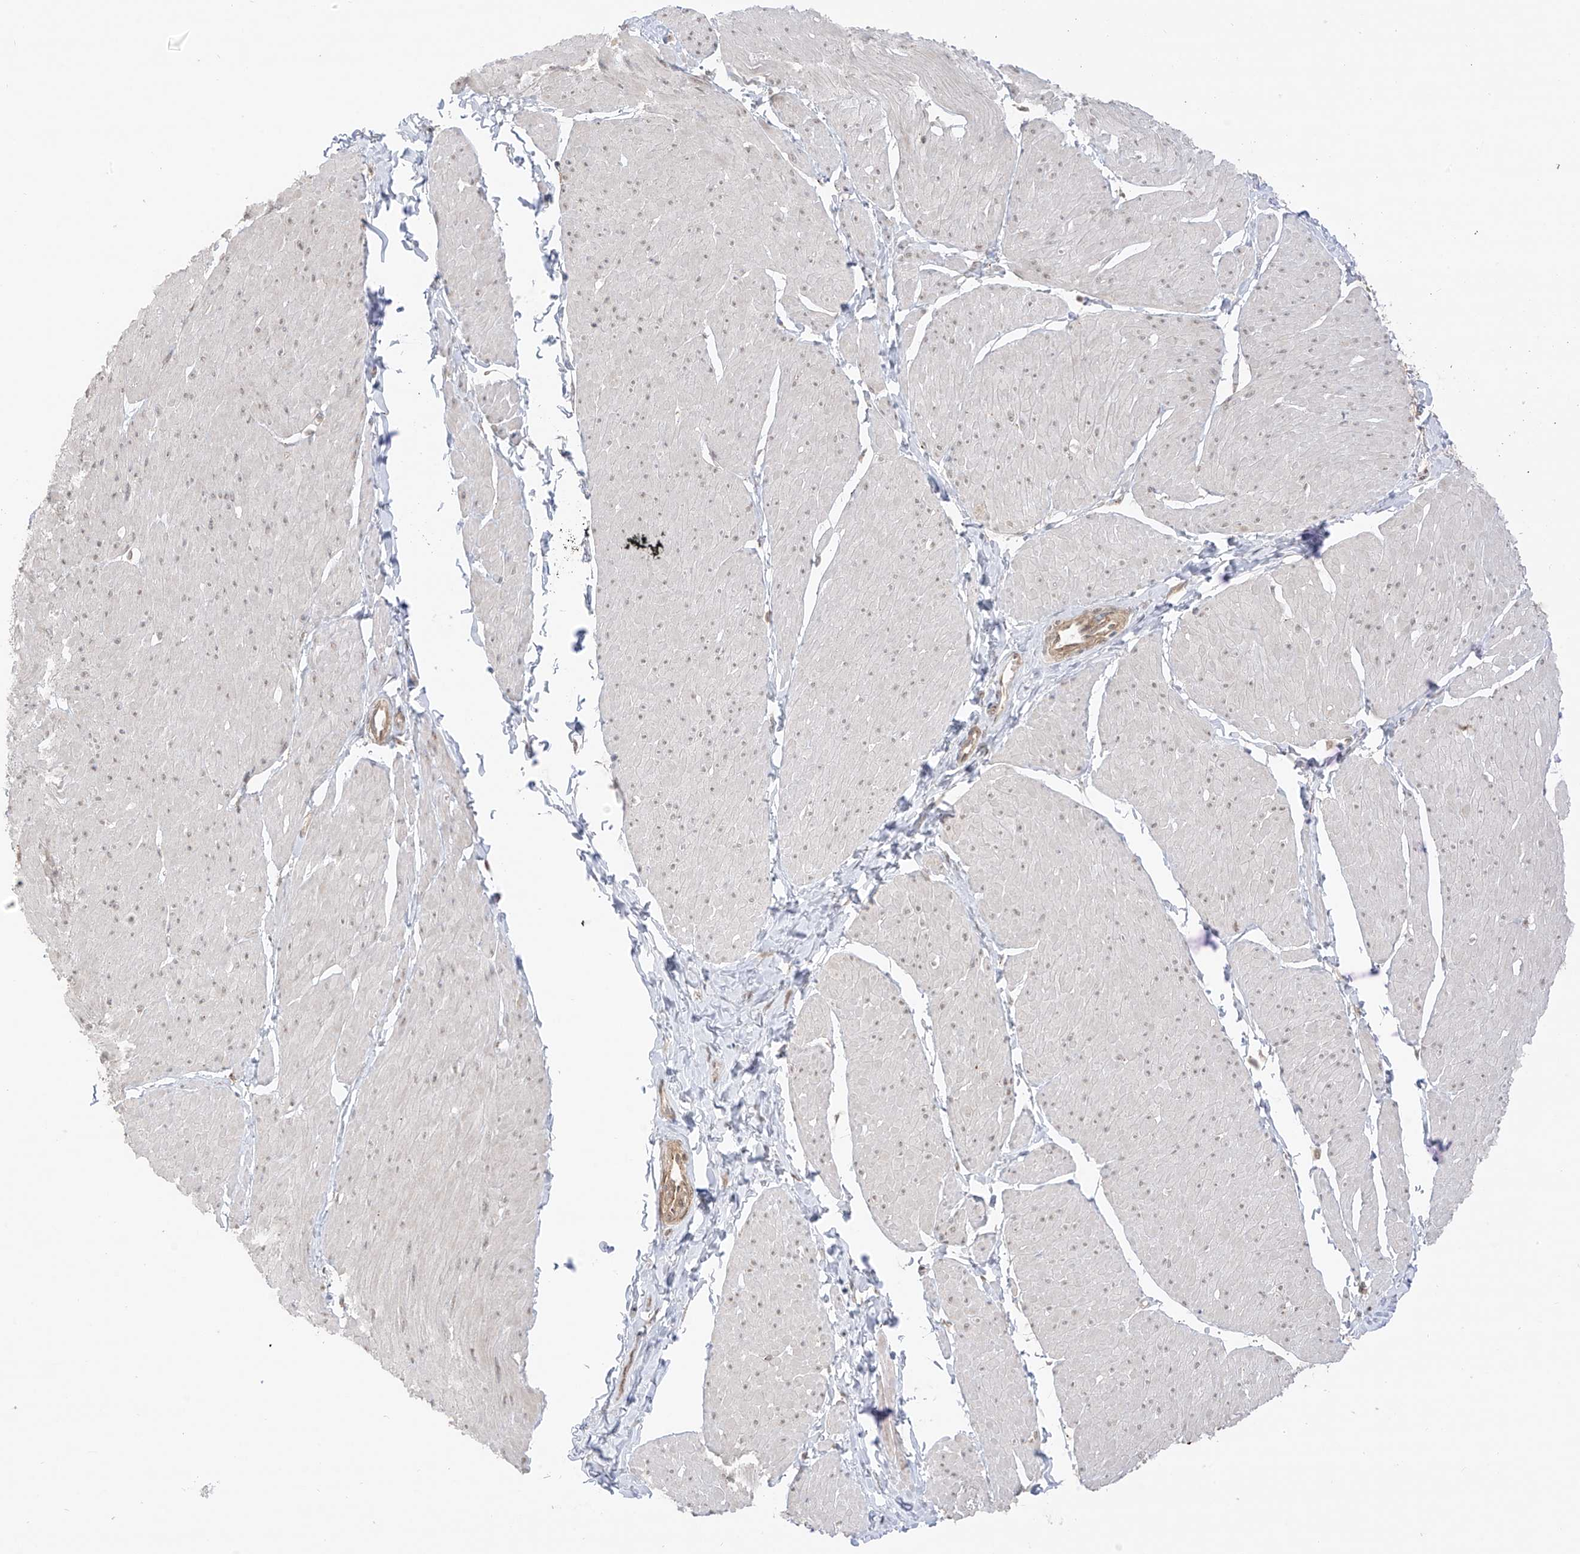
{"staining": {"intensity": "weak", "quantity": "<25%", "location": "cytoplasmic/membranous"}, "tissue": "smooth muscle", "cell_type": "Smooth muscle cells", "image_type": "normal", "snomed": [{"axis": "morphology", "description": "Urothelial carcinoma, High grade"}, {"axis": "topography", "description": "Urinary bladder"}], "caption": "A photomicrograph of smooth muscle stained for a protein displays no brown staining in smooth muscle cells. (DAB (3,3'-diaminobenzidine) immunohistochemistry (IHC), high magnification).", "gene": "N4BP3", "patient": {"sex": "male", "age": 46}}